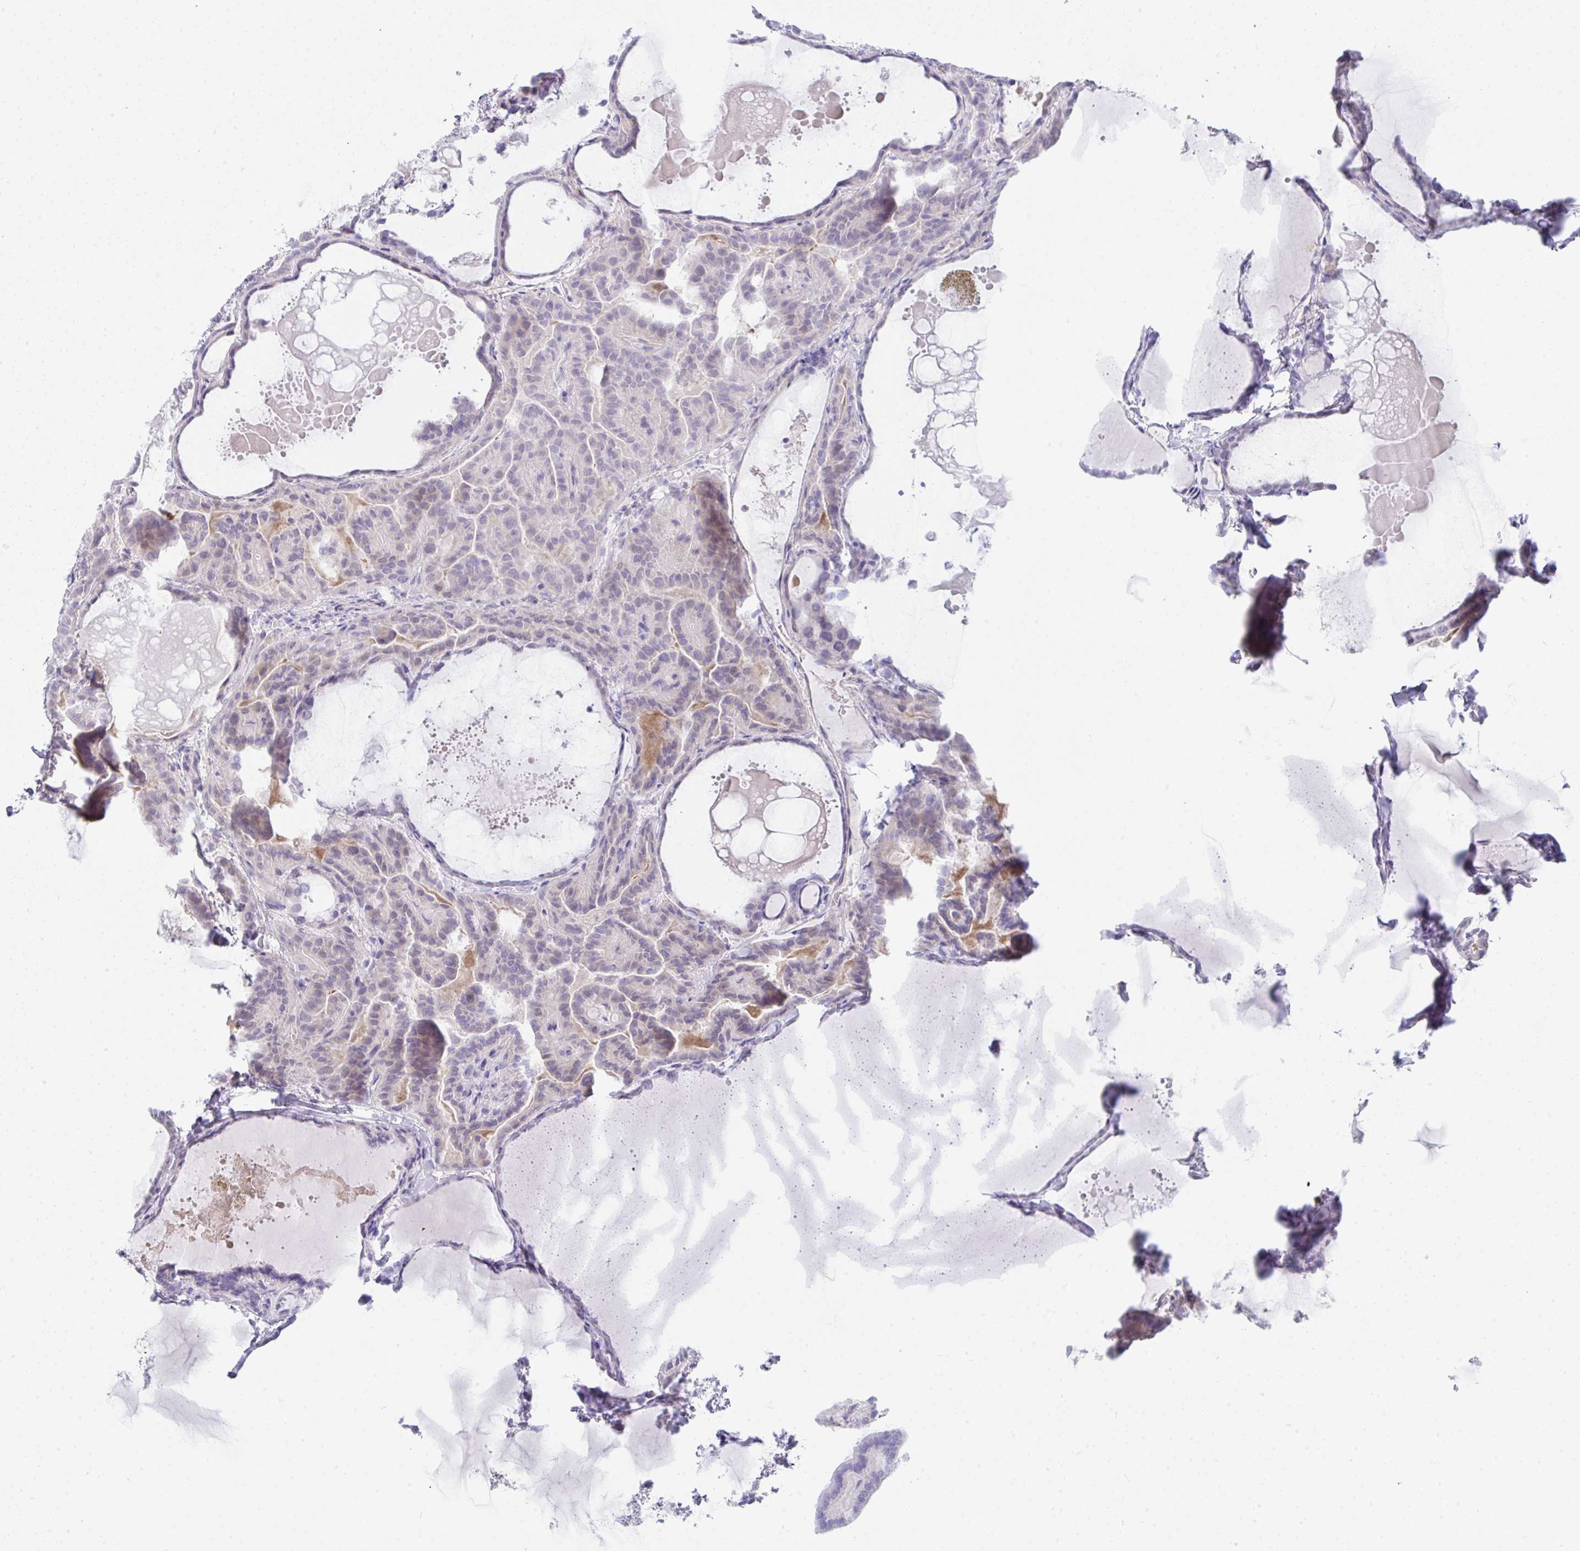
{"staining": {"intensity": "negative", "quantity": "none", "location": "none"}, "tissue": "thyroid cancer", "cell_type": "Tumor cells", "image_type": "cancer", "snomed": [{"axis": "morphology", "description": "Papillary adenocarcinoma, NOS"}, {"axis": "topography", "description": "Thyroid gland"}], "caption": "Image shows no significant protein staining in tumor cells of thyroid cancer.", "gene": "GAB1", "patient": {"sex": "female", "age": 46}}